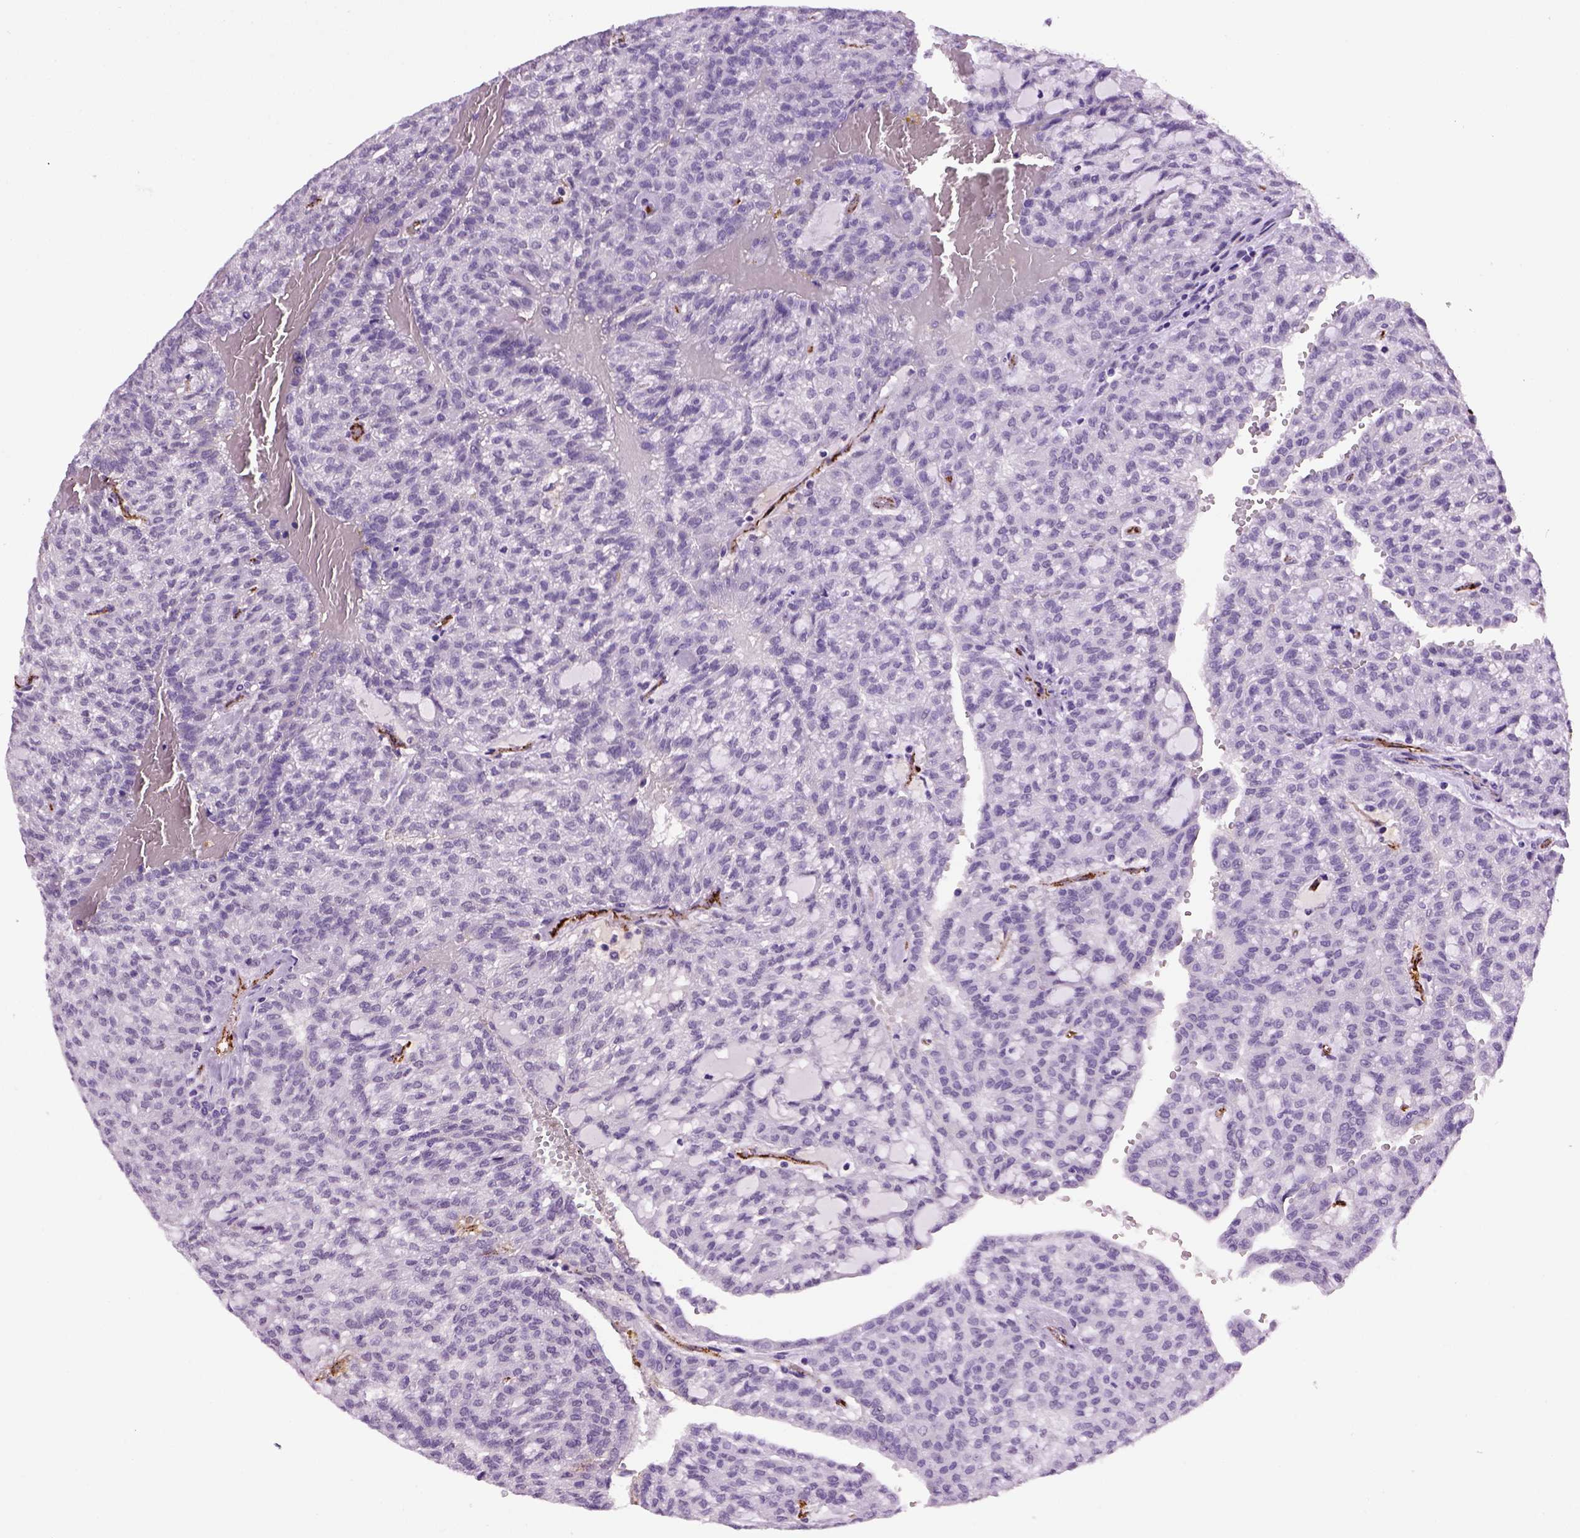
{"staining": {"intensity": "negative", "quantity": "none", "location": "none"}, "tissue": "renal cancer", "cell_type": "Tumor cells", "image_type": "cancer", "snomed": [{"axis": "morphology", "description": "Adenocarcinoma, NOS"}, {"axis": "topography", "description": "Kidney"}], "caption": "DAB immunohistochemical staining of renal cancer displays no significant staining in tumor cells.", "gene": "VWF", "patient": {"sex": "male", "age": 63}}